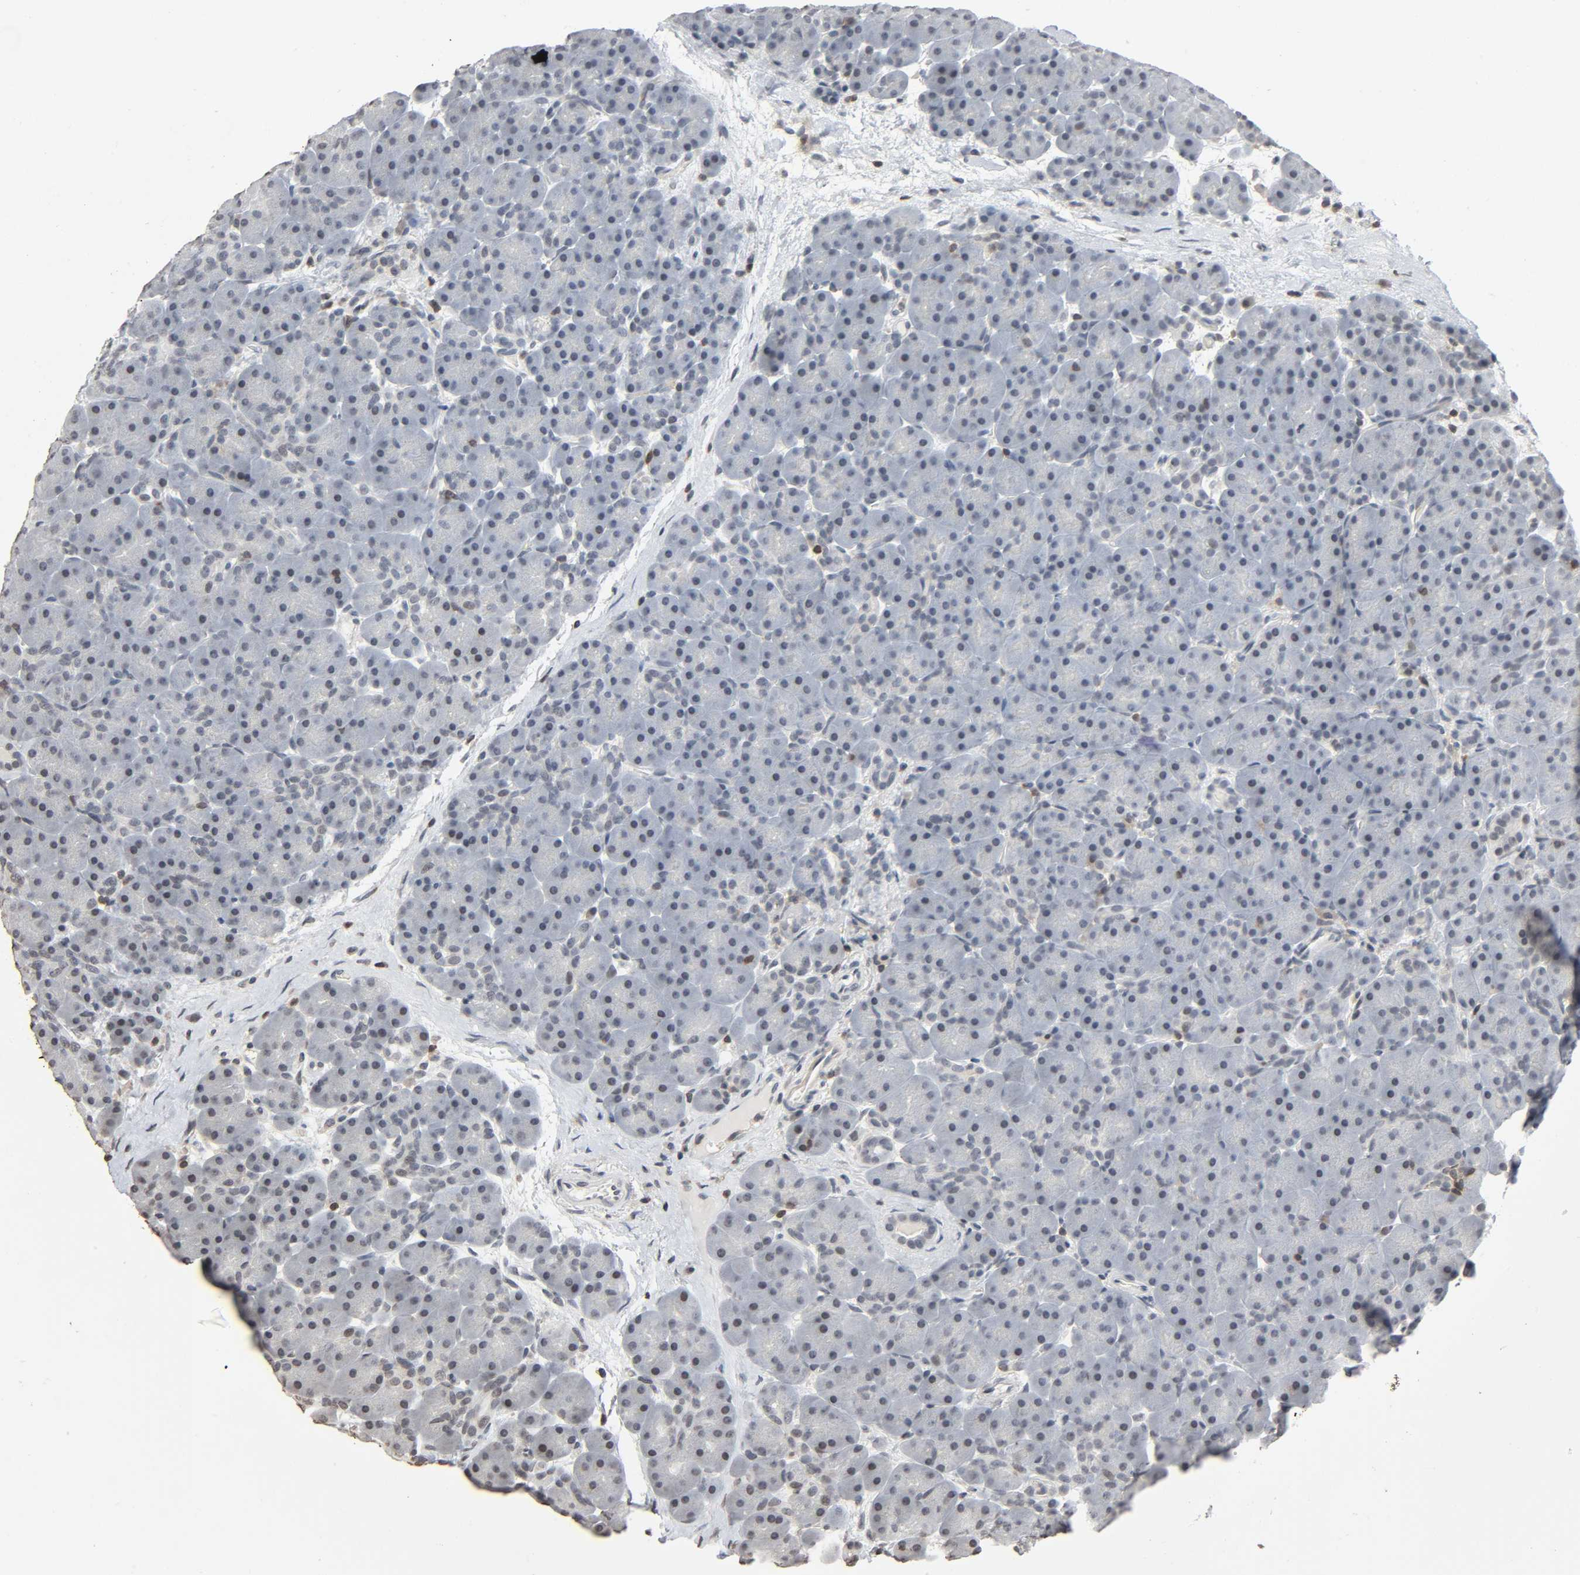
{"staining": {"intensity": "negative", "quantity": "none", "location": "none"}, "tissue": "pancreas", "cell_type": "Exocrine glandular cells", "image_type": "normal", "snomed": [{"axis": "morphology", "description": "Normal tissue, NOS"}, {"axis": "topography", "description": "Pancreas"}], "caption": "This is an IHC micrograph of unremarkable pancreas. There is no staining in exocrine glandular cells.", "gene": "STK4", "patient": {"sex": "male", "age": 66}}